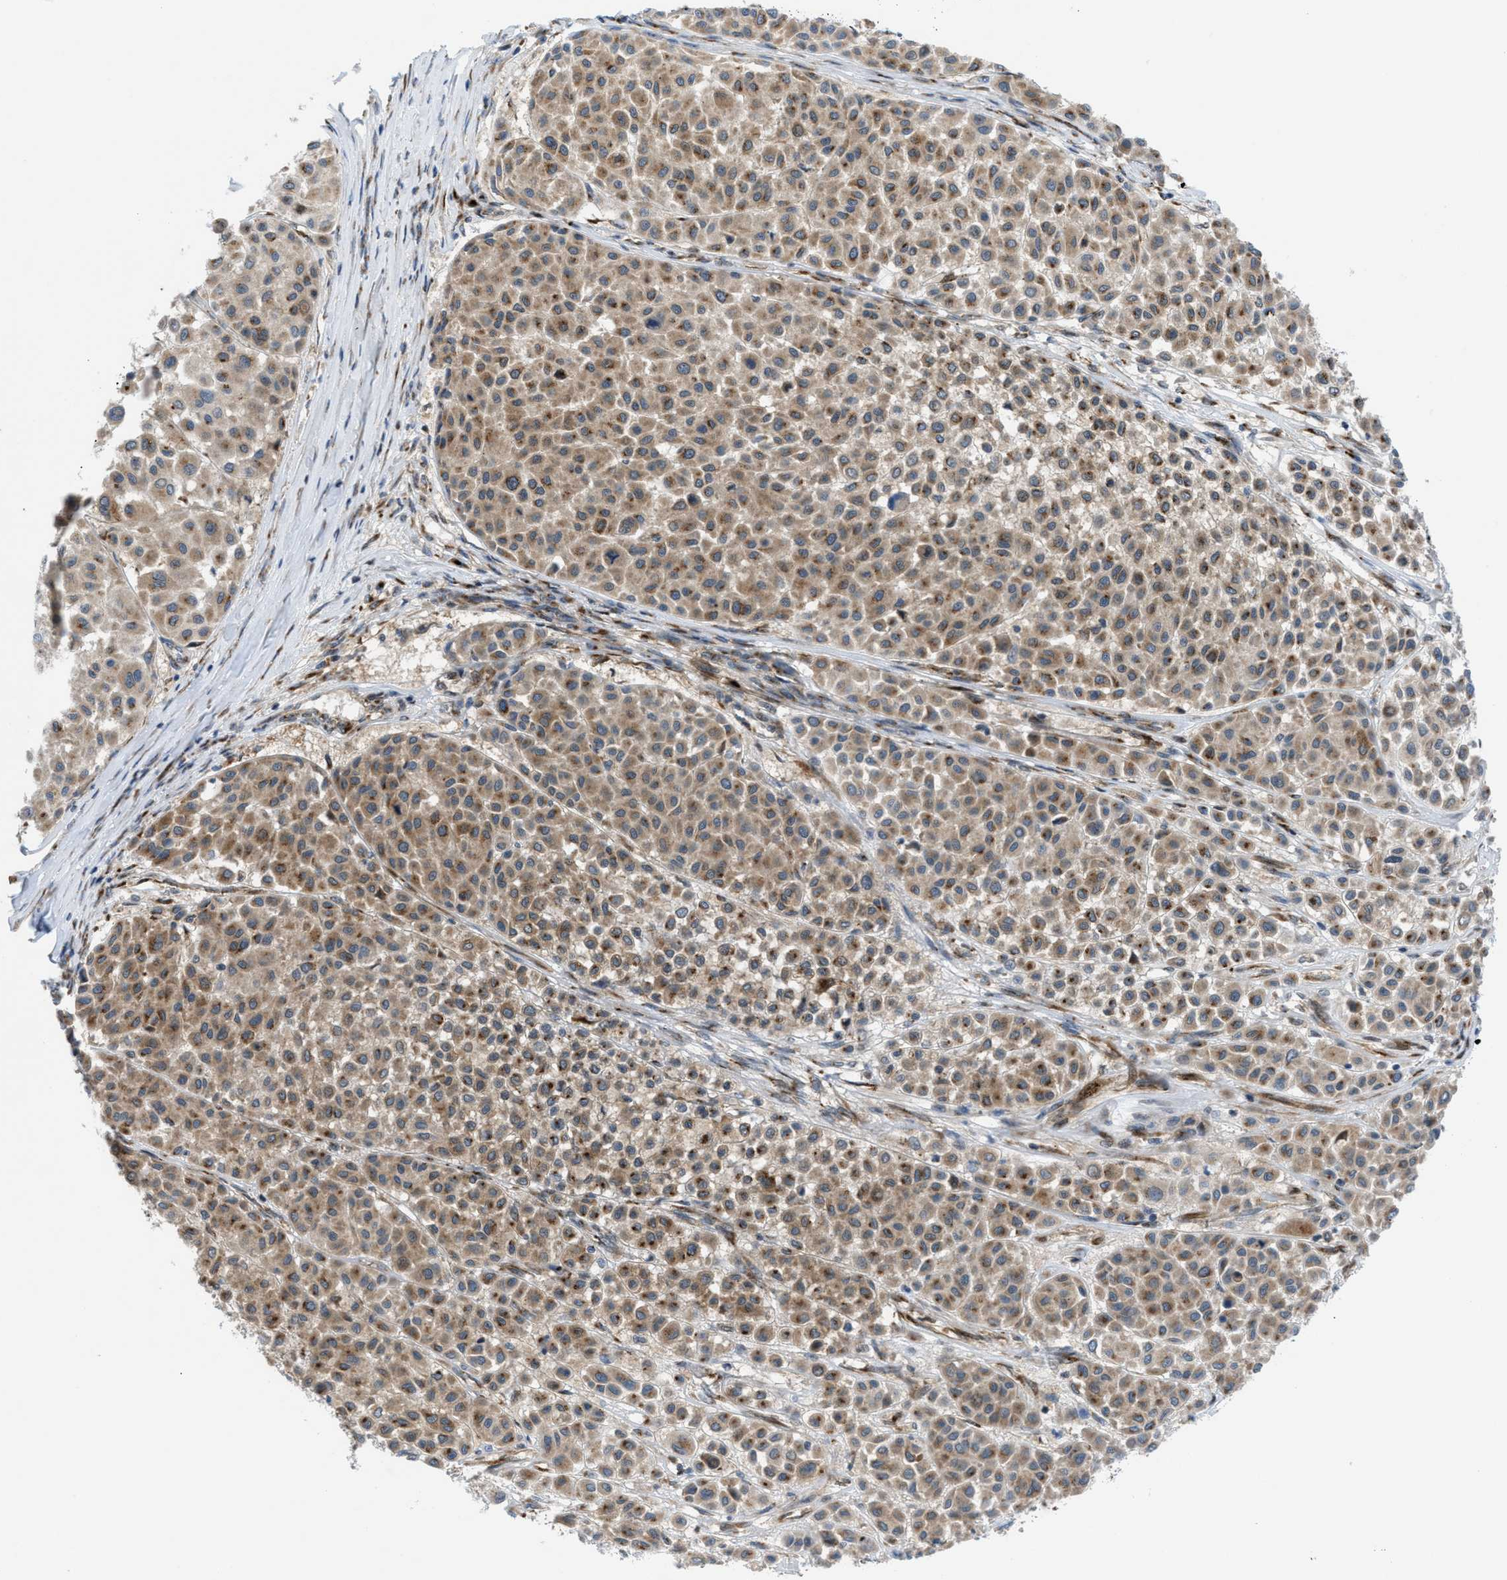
{"staining": {"intensity": "moderate", "quantity": ">75%", "location": "cytoplasmic/membranous"}, "tissue": "melanoma", "cell_type": "Tumor cells", "image_type": "cancer", "snomed": [{"axis": "morphology", "description": "Malignant melanoma, Metastatic site"}, {"axis": "topography", "description": "Soft tissue"}], "caption": "Human melanoma stained with a protein marker reveals moderate staining in tumor cells.", "gene": "SLC38A10", "patient": {"sex": "male", "age": 41}}